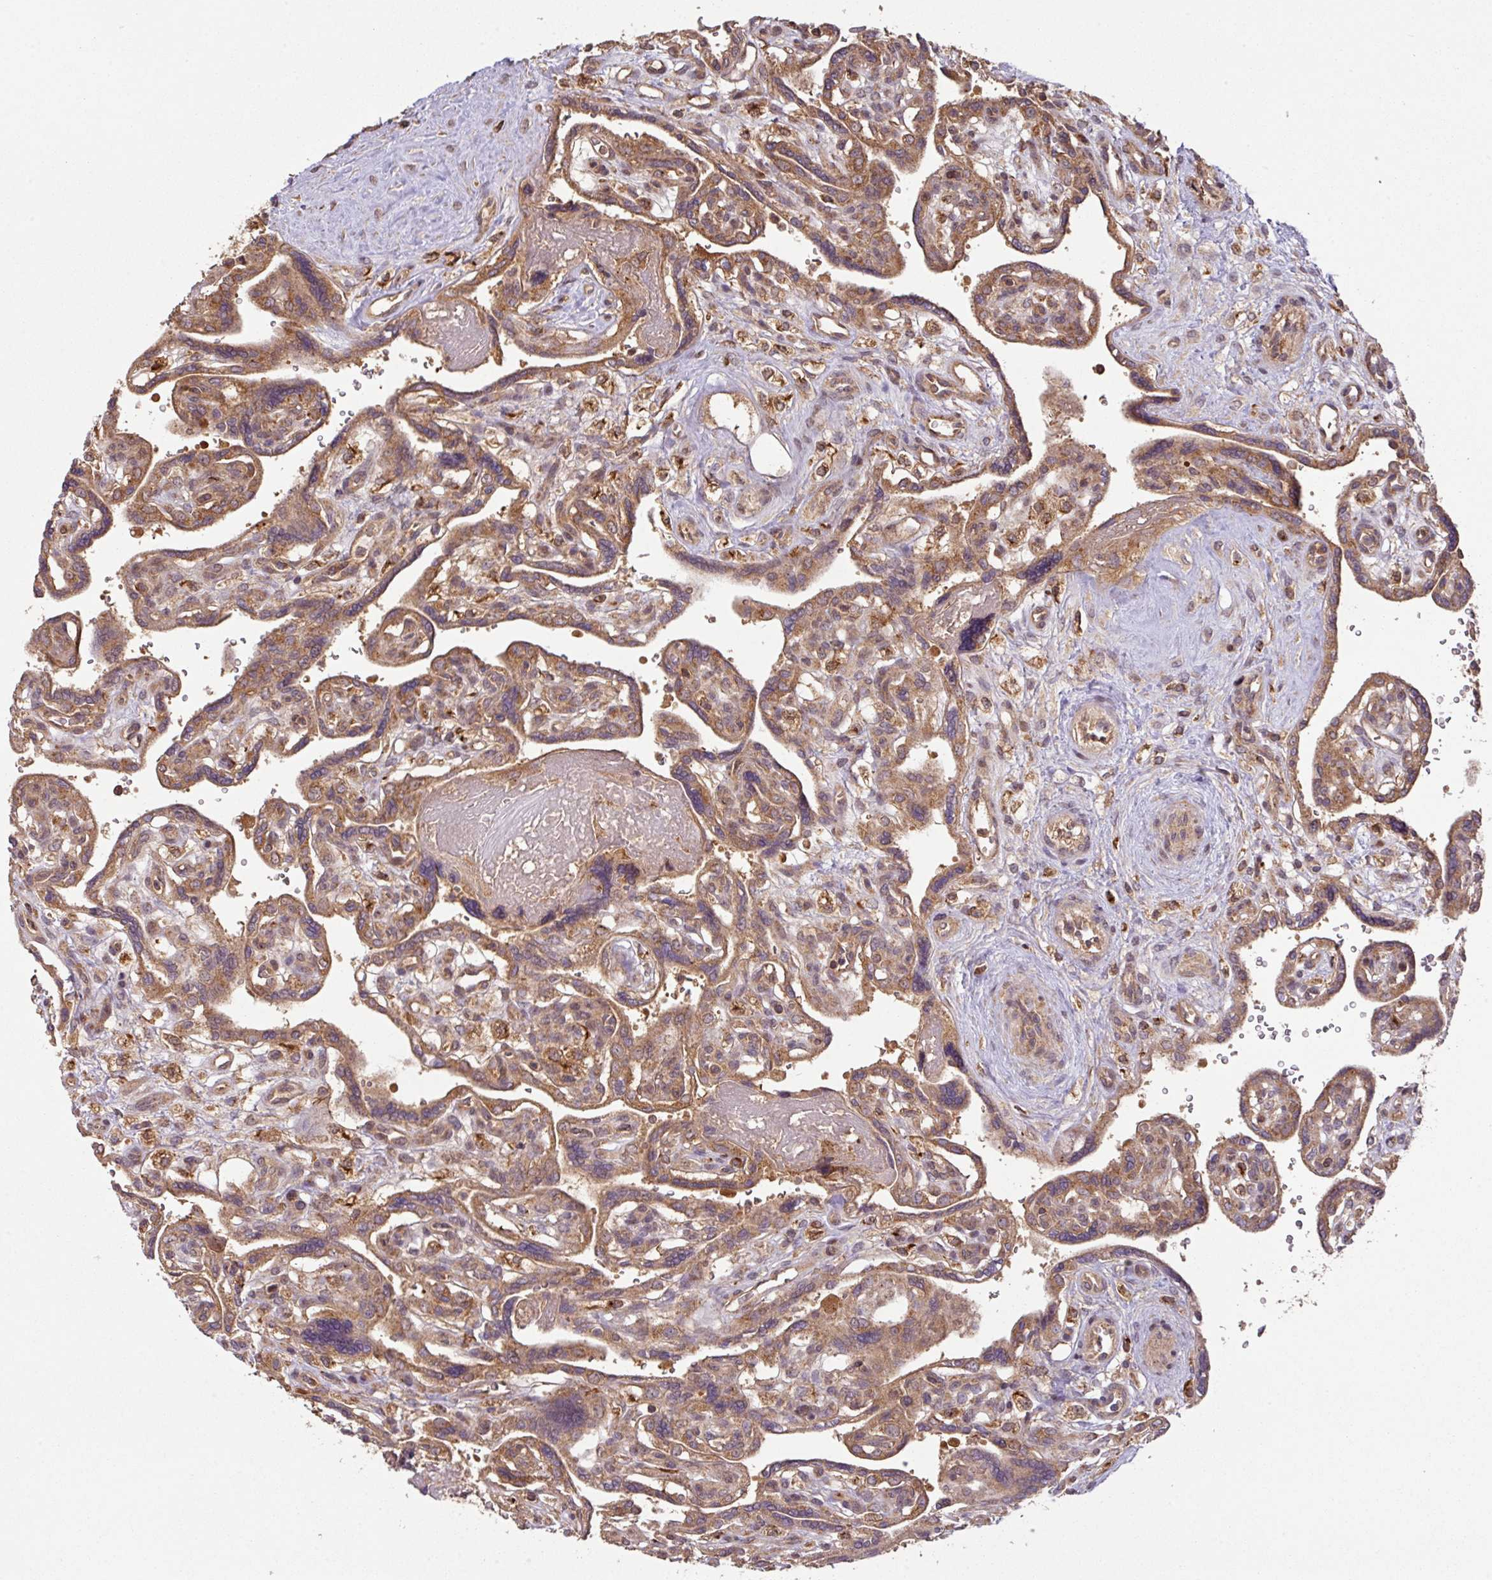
{"staining": {"intensity": "moderate", "quantity": ">75%", "location": "cytoplasmic/membranous"}, "tissue": "placenta", "cell_type": "Decidual cells", "image_type": "normal", "snomed": [{"axis": "morphology", "description": "Normal tissue, NOS"}, {"axis": "topography", "description": "Placenta"}], "caption": "Brown immunohistochemical staining in normal human placenta reveals moderate cytoplasmic/membranous staining in approximately >75% of decidual cells.", "gene": "MRRF", "patient": {"sex": "female", "age": 39}}